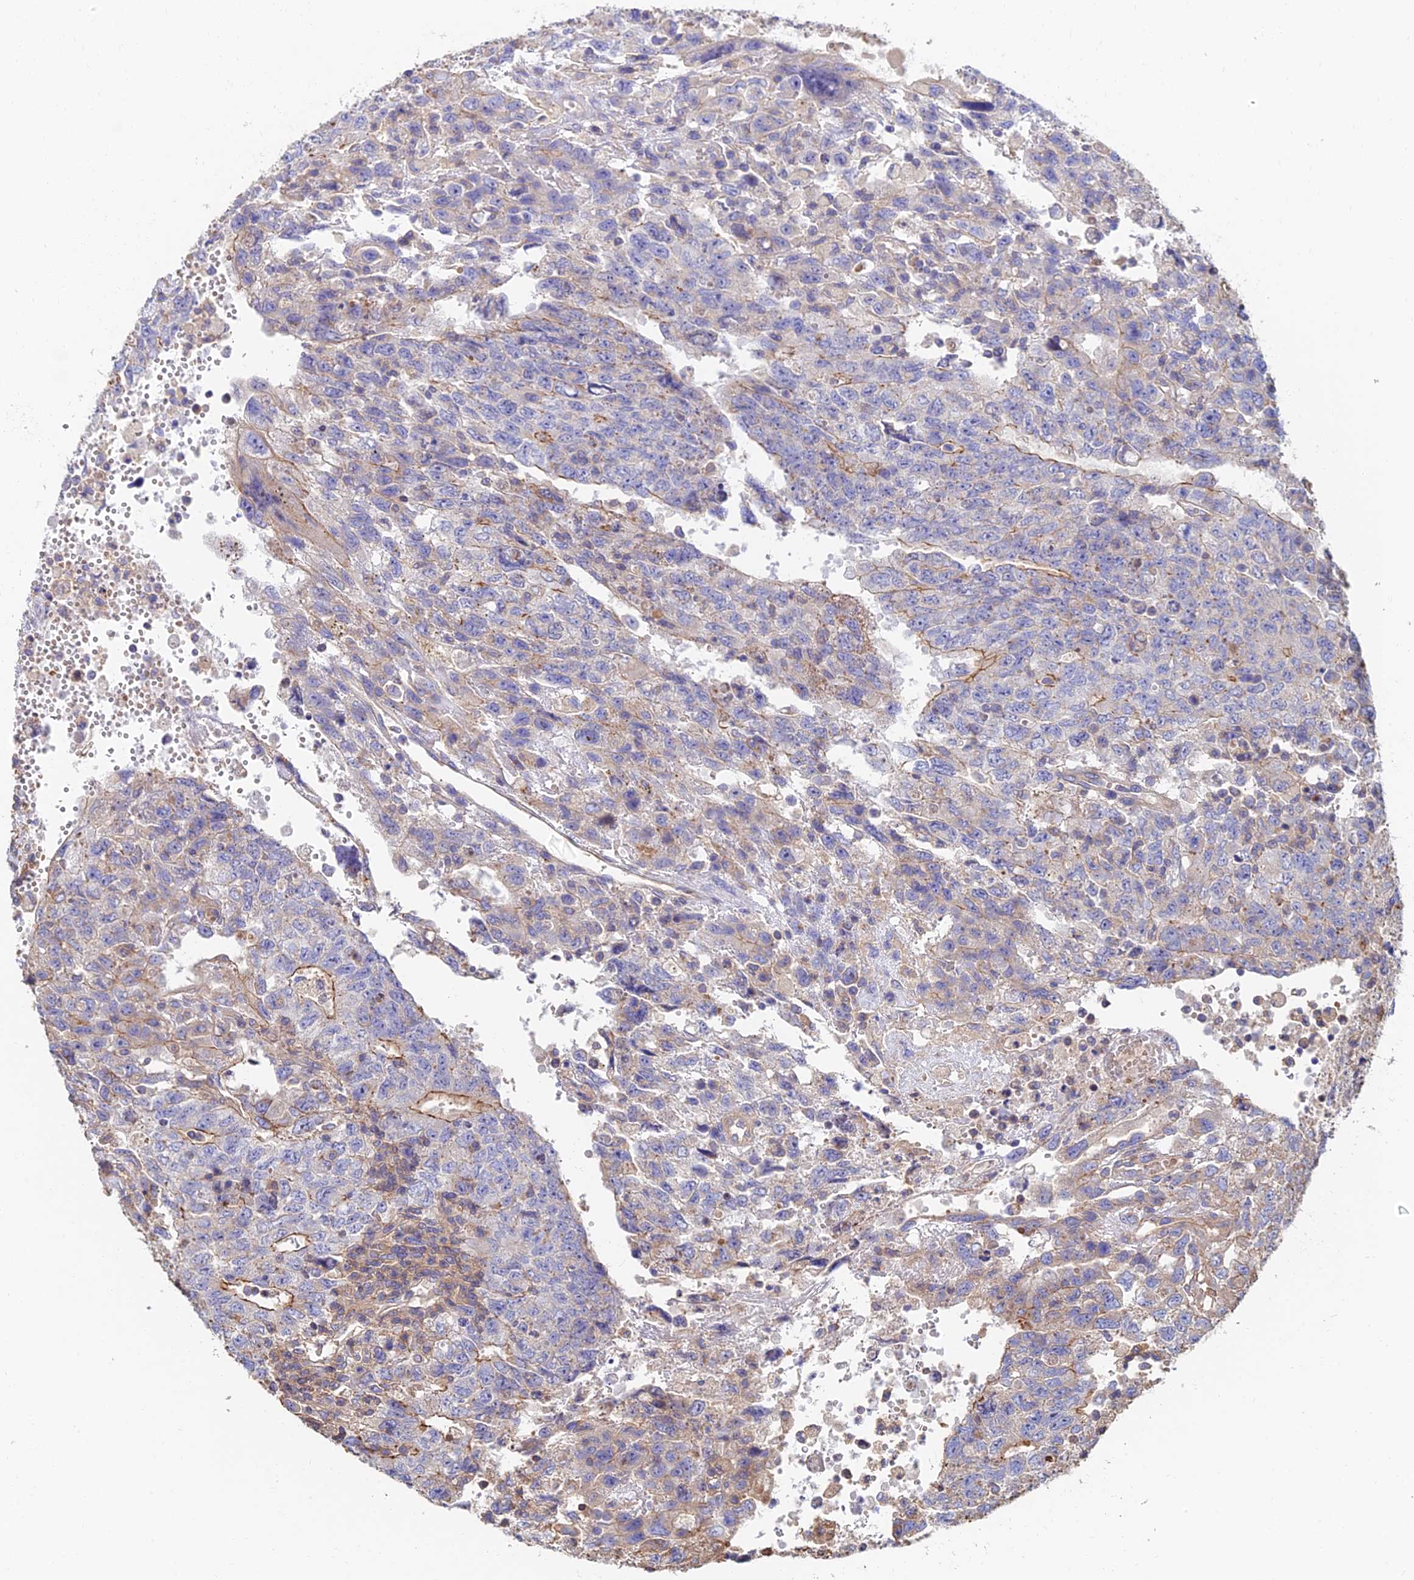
{"staining": {"intensity": "moderate", "quantity": "<25%", "location": "cytoplasmic/membranous"}, "tissue": "testis cancer", "cell_type": "Tumor cells", "image_type": "cancer", "snomed": [{"axis": "morphology", "description": "Carcinoma, Embryonal, NOS"}, {"axis": "topography", "description": "Testis"}], "caption": "High-magnification brightfield microscopy of testis cancer (embryonal carcinoma) stained with DAB (3,3'-diaminobenzidine) (brown) and counterstained with hematoxylin (blue). tumor cells exhibit moderate cytoplasmic/membranous positivity is seen in about<25% of cells.", "gene": "EXT1", "patient": {"sex": "male", "age": 34}}